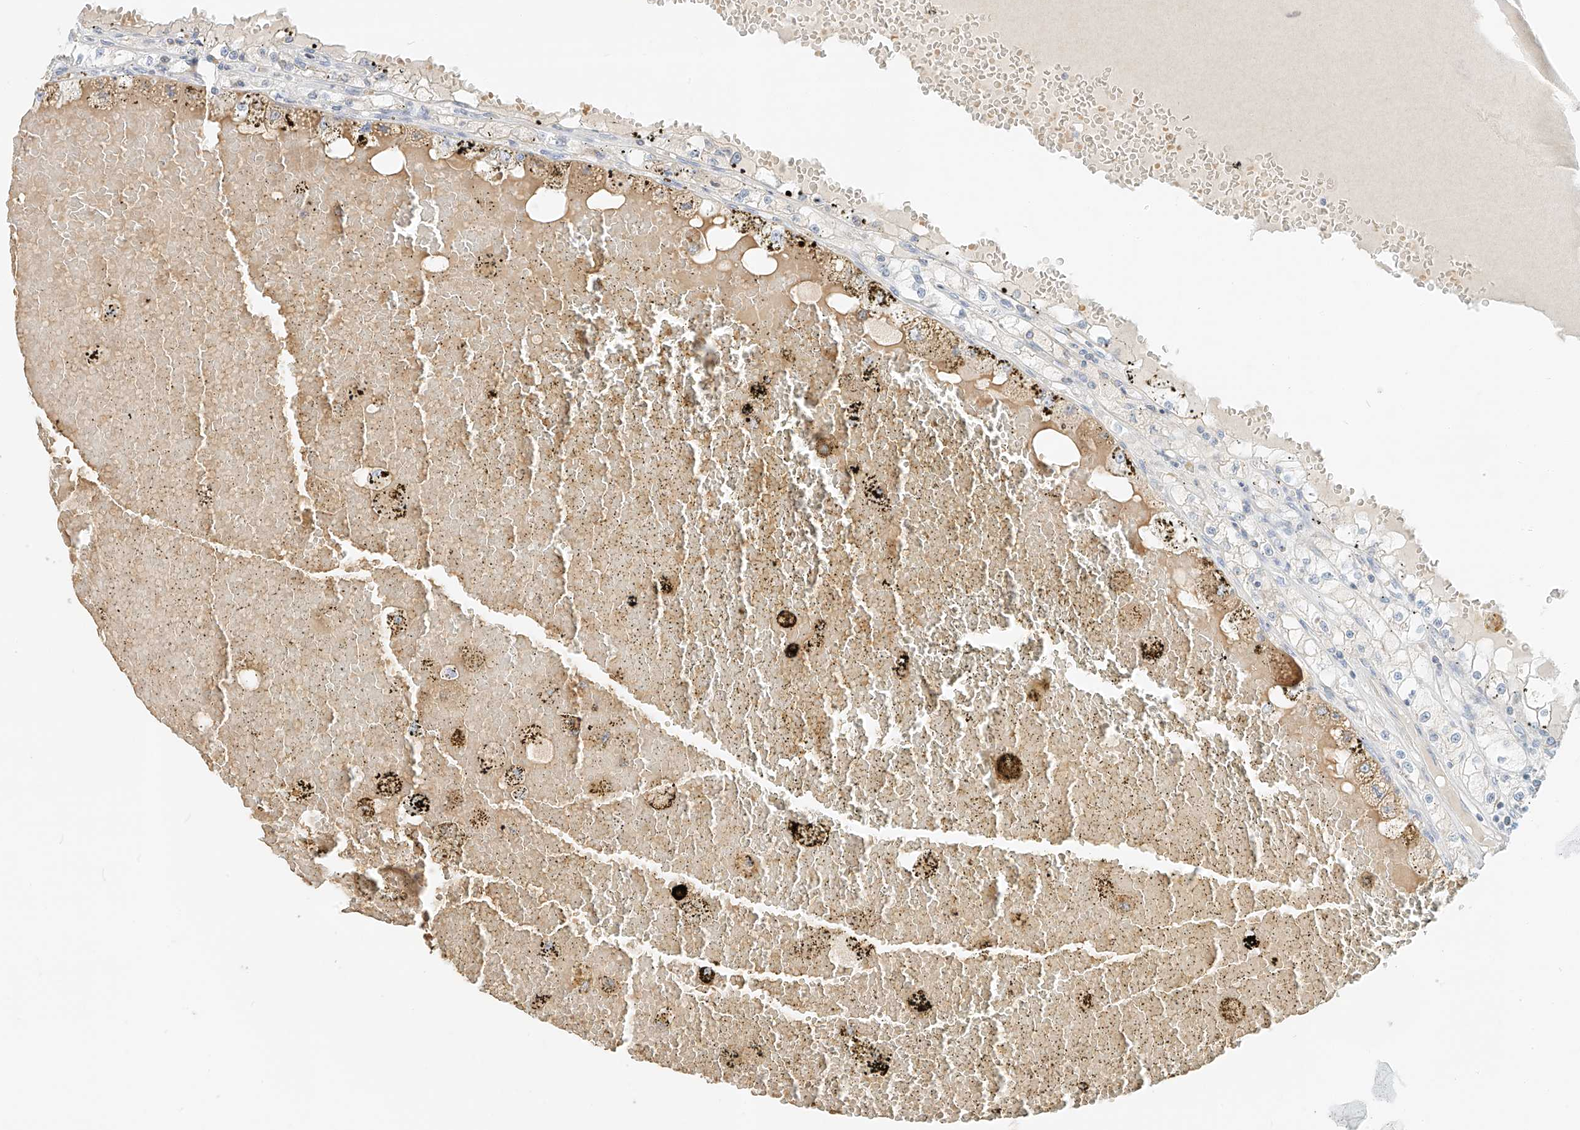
{"staining": {"intensity": "negative", "quantity": "none", "location": "none"}, "tissue": "renal cancer", "cell_type": "Tumor cells", "image_type": "cancer", "snomed": [{"axis": "morphology", "description": "Adenocarcinoma, NOS"}, {"axis": "topography", "description": "Kidney"}], "caption": "Immunohistochemistry (IHC) of renal cancer reveals no staining in tumor cells.", "gene": "PGC", "patient": {"sex": "male", "age": 56}}